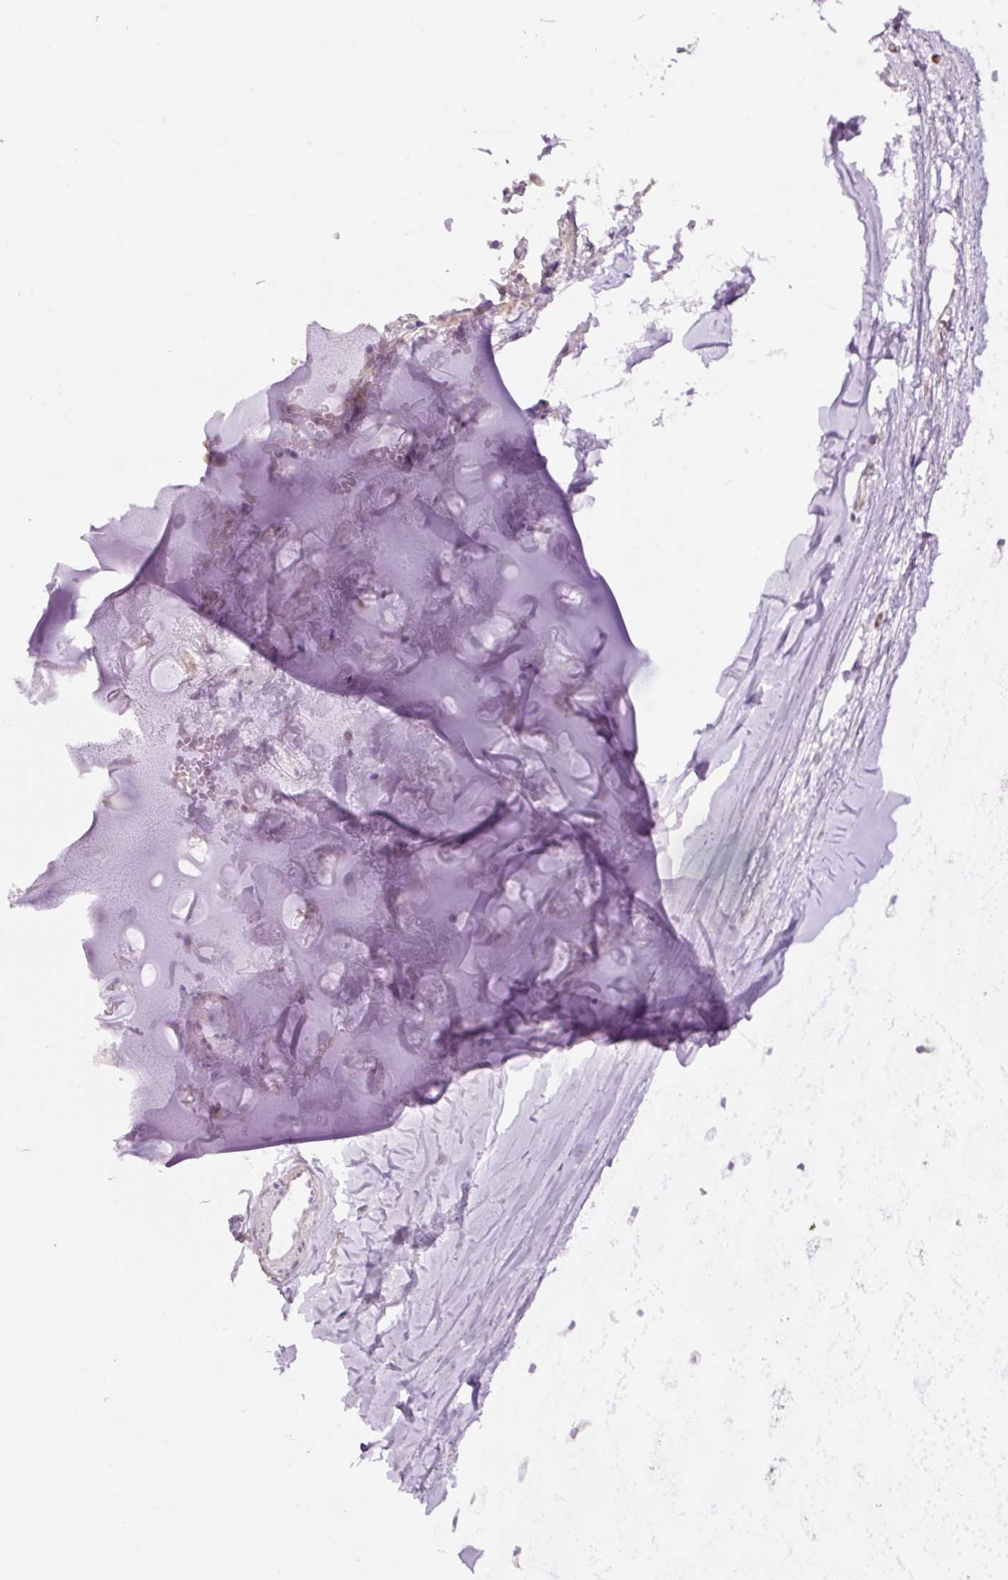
{"staining": {"intensity": "negative", "quantity": "none", "location": "none"}, "tissue": "soft tissue", "cell_type": "Chondrocytes", "image_type": "normal", "snomed": [{"axis": "morphology", "description": "Normal tissue, NOS"}, {"axis": "topography", "description": "Cartilage tissue"}, {"axis": "topography", "description": "Bronchus"}, {"axis": "topography", "description": "Peripheral nerve tissue"}], "caption": "This is an immunohistochemistry photomicrograph of benign soft tissue. There is no expression in chondrocytes.", "gene": "RSPO2", "patient": {"sex": "female", "age": 59}}